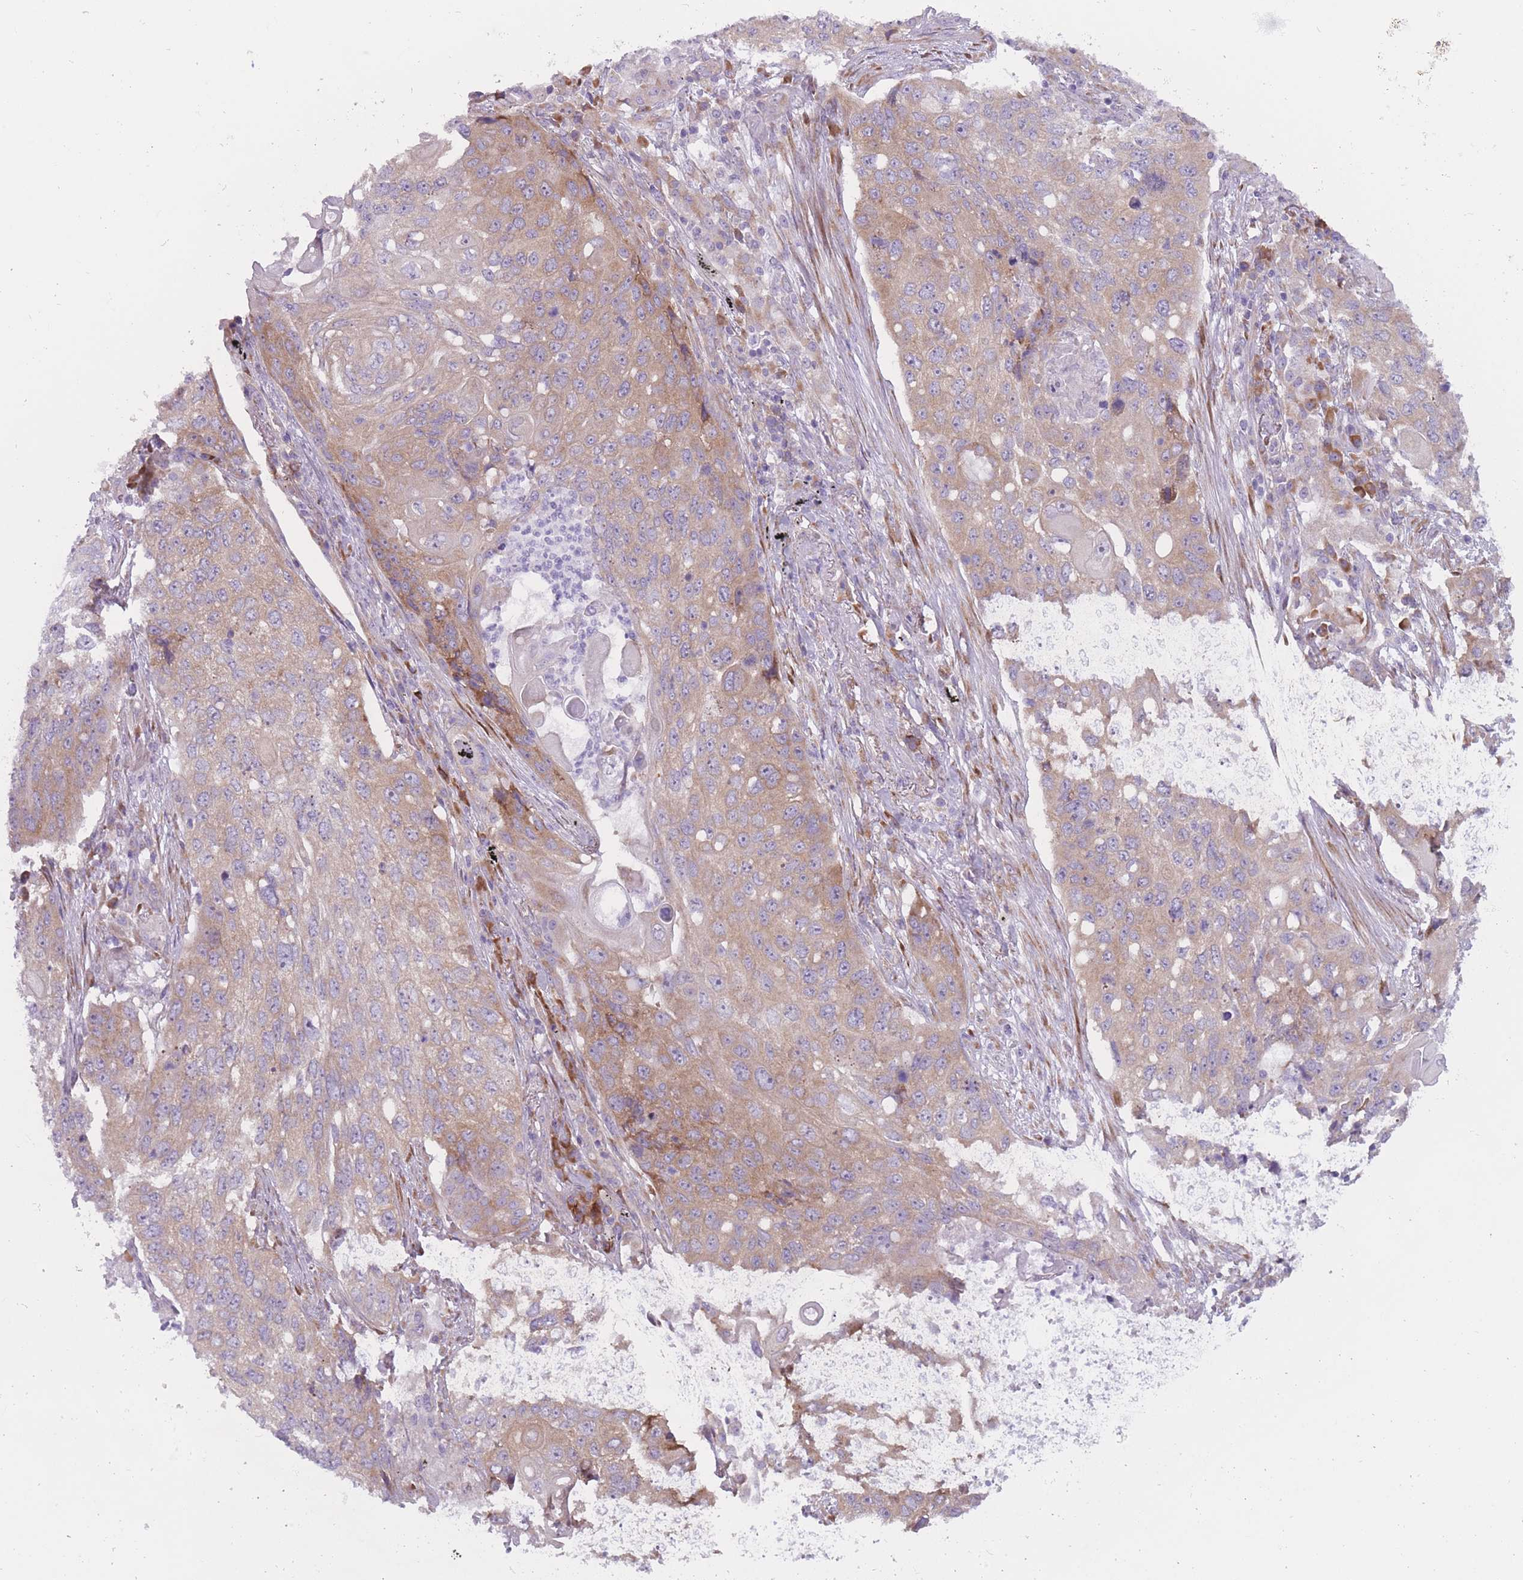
{"staining": {"intensity": "weak", "quantity": "25%-75%", "location": "cytoplasmic/membranous"}, "tissue": "lung cancer", "cell_type": "Tumor cells", "image_type": "cancer", "snomed": [{"axis": "morphology", "description": "Squamous cell carcinoma, NOS"}, {"axis": "topography", "description": "Lung"}], "caption": "Approximately 25%-75% of tumor cells in human lung cancer (squamous cell carcinoma) display weak cytoplasmic/membranous protein staining as visualized by brown immunohistochemical staining.", "gene": "RPL18", "patient": {"sex": "female", "age": 63}}